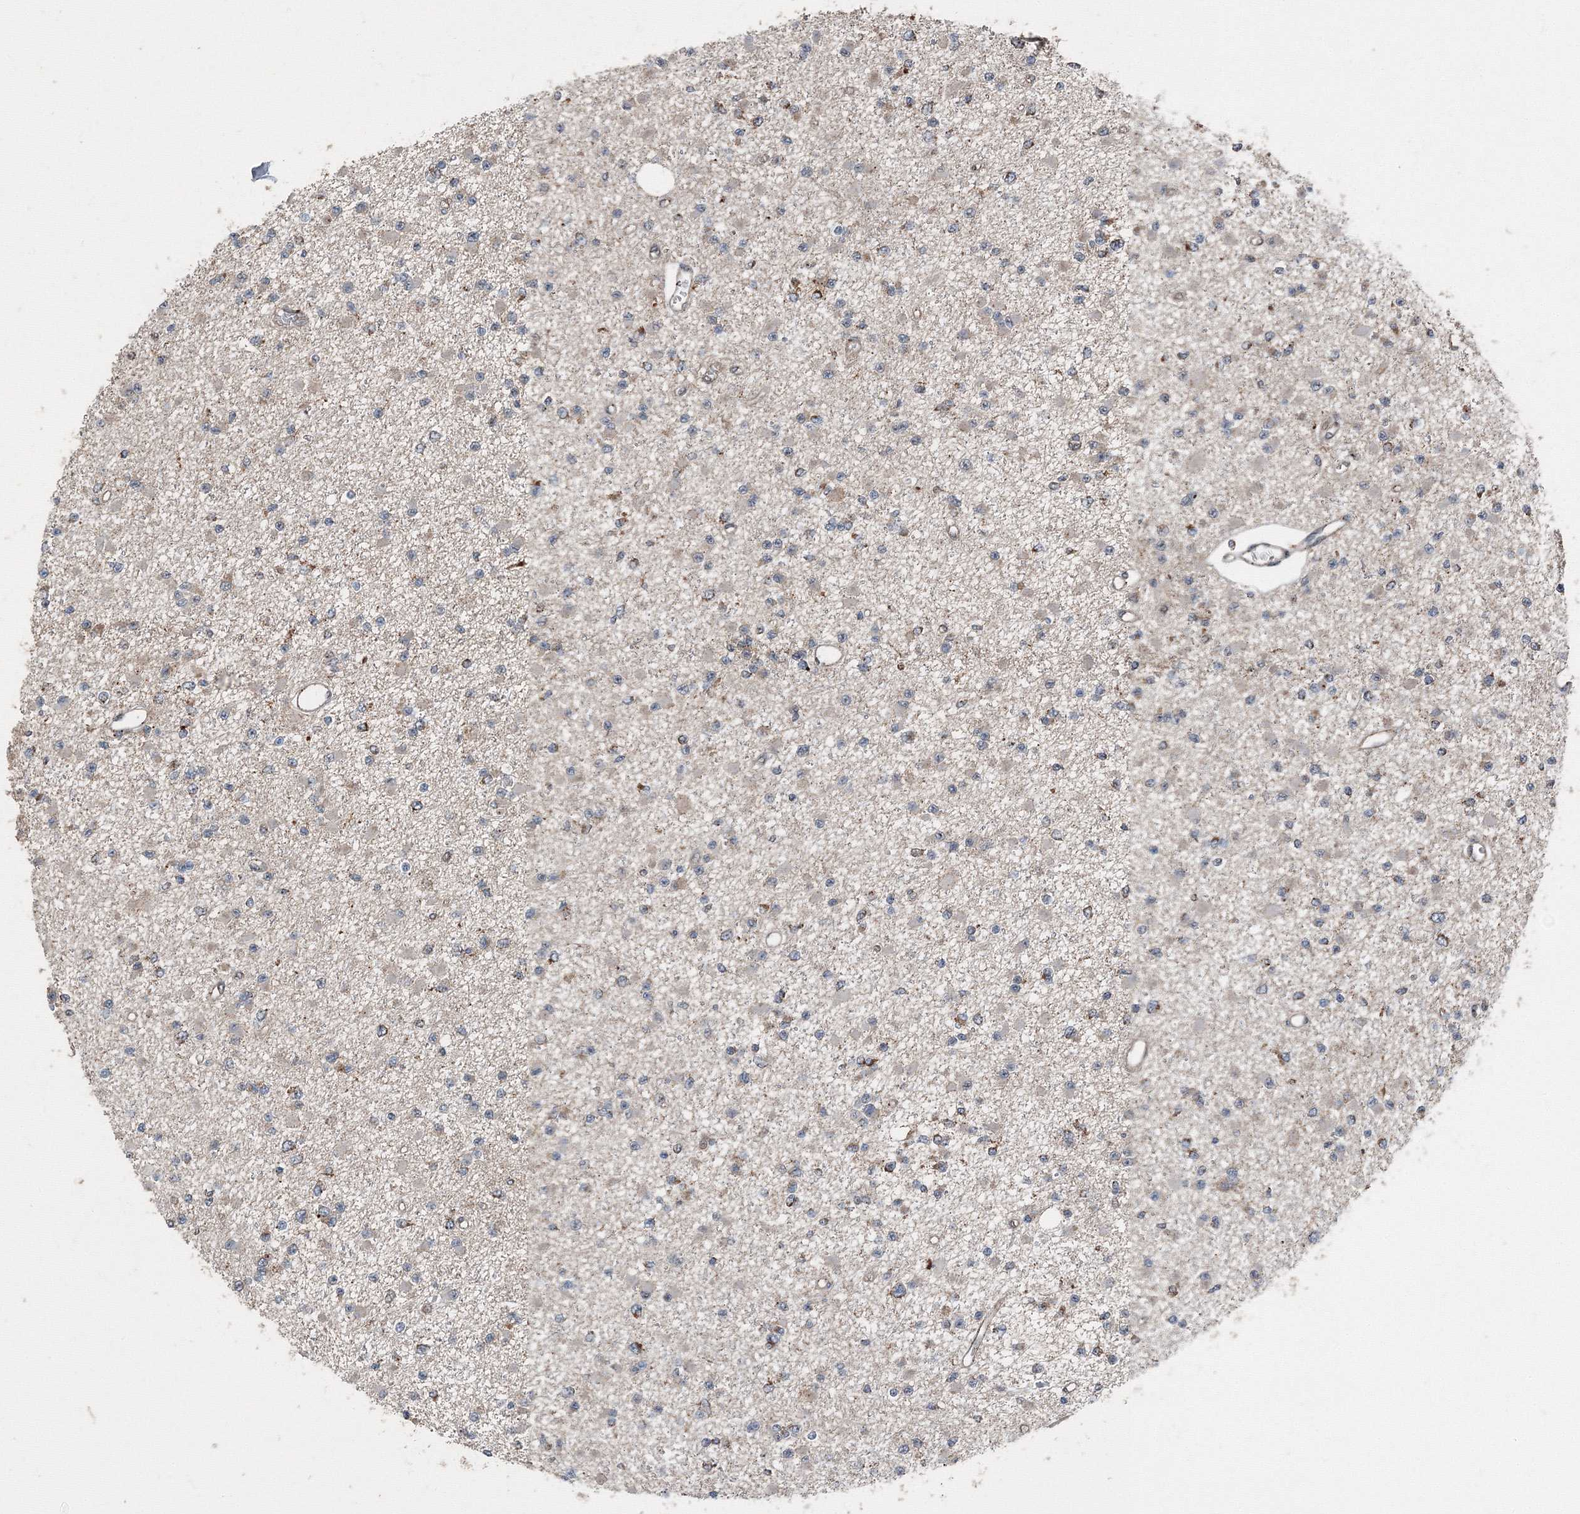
{"staining": {"intensity": "negative", "quantity": "none", "location": "none"}, "tissue": "glioma", "cell_type": "Tumor cells", "image_type": "cancer", "snomed": [{"axis": "morphology", "description": "Glioma, malignant, Low grade"}, {"axis": "topography", "description": "Brain"}], "caption": "Tumor cells show no significant positivity in malignant low-grade glioma.", "gene": "AASDH", "patient": {"sex": "female", "age": 22}}